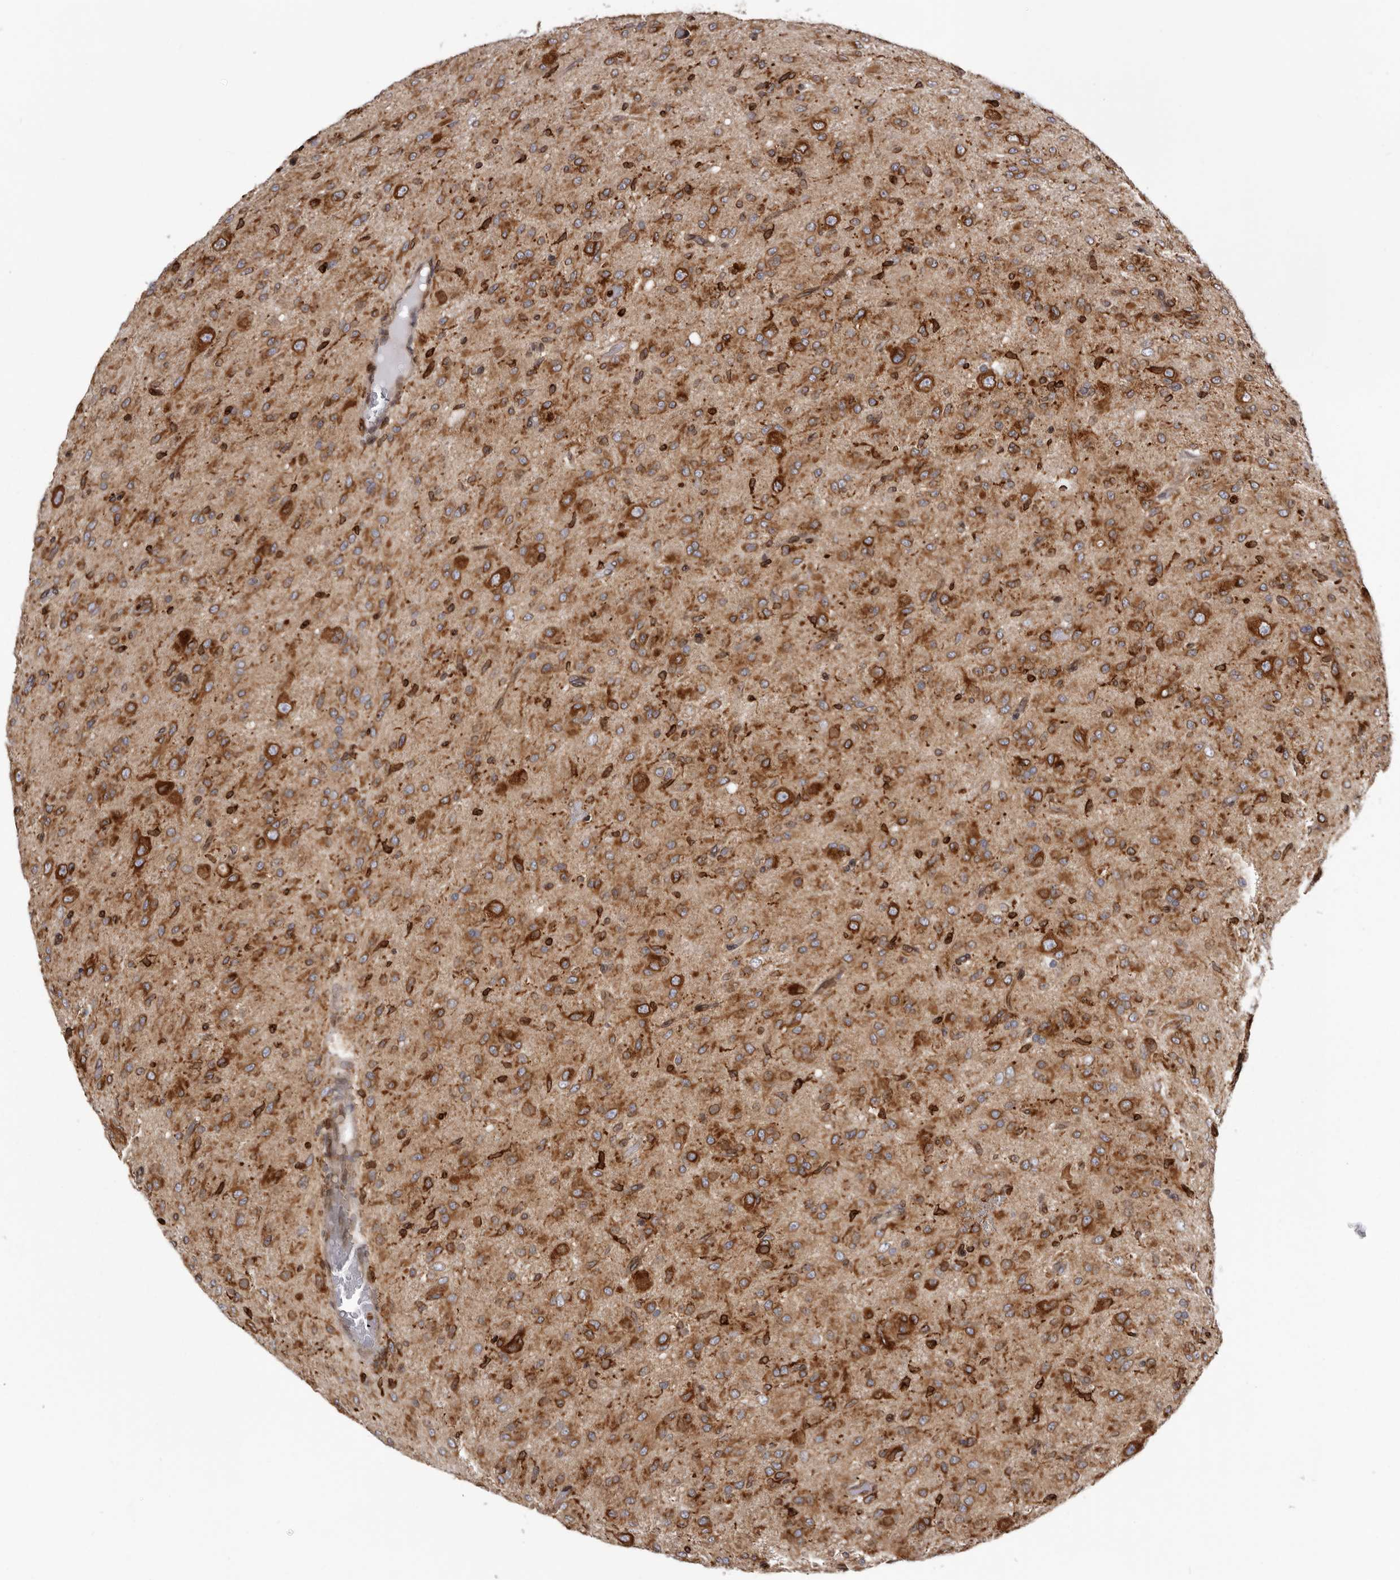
{"staining": {"intensity": "moderate", "quantity": ">75%", "location": "cytoplasmic/membranous"}, "tissue": "glioma", "cell_type": "Tumor cells", "image_type": "cancer", "snomed": [{"axis": "morphology", "description": "Glioma, malignant, High grade"}, {"axis": "topography", "description": "Brain"}], "caption": "IHC histopathology image of human malignant high-grade glioma stained for a protein (brown), which displays medium levels of moderate cytoplasmic/membranous positivity in about >75% of tumor cells.", "gene": "C4orf3", "patient": {"sex": "female", "age": 59}}